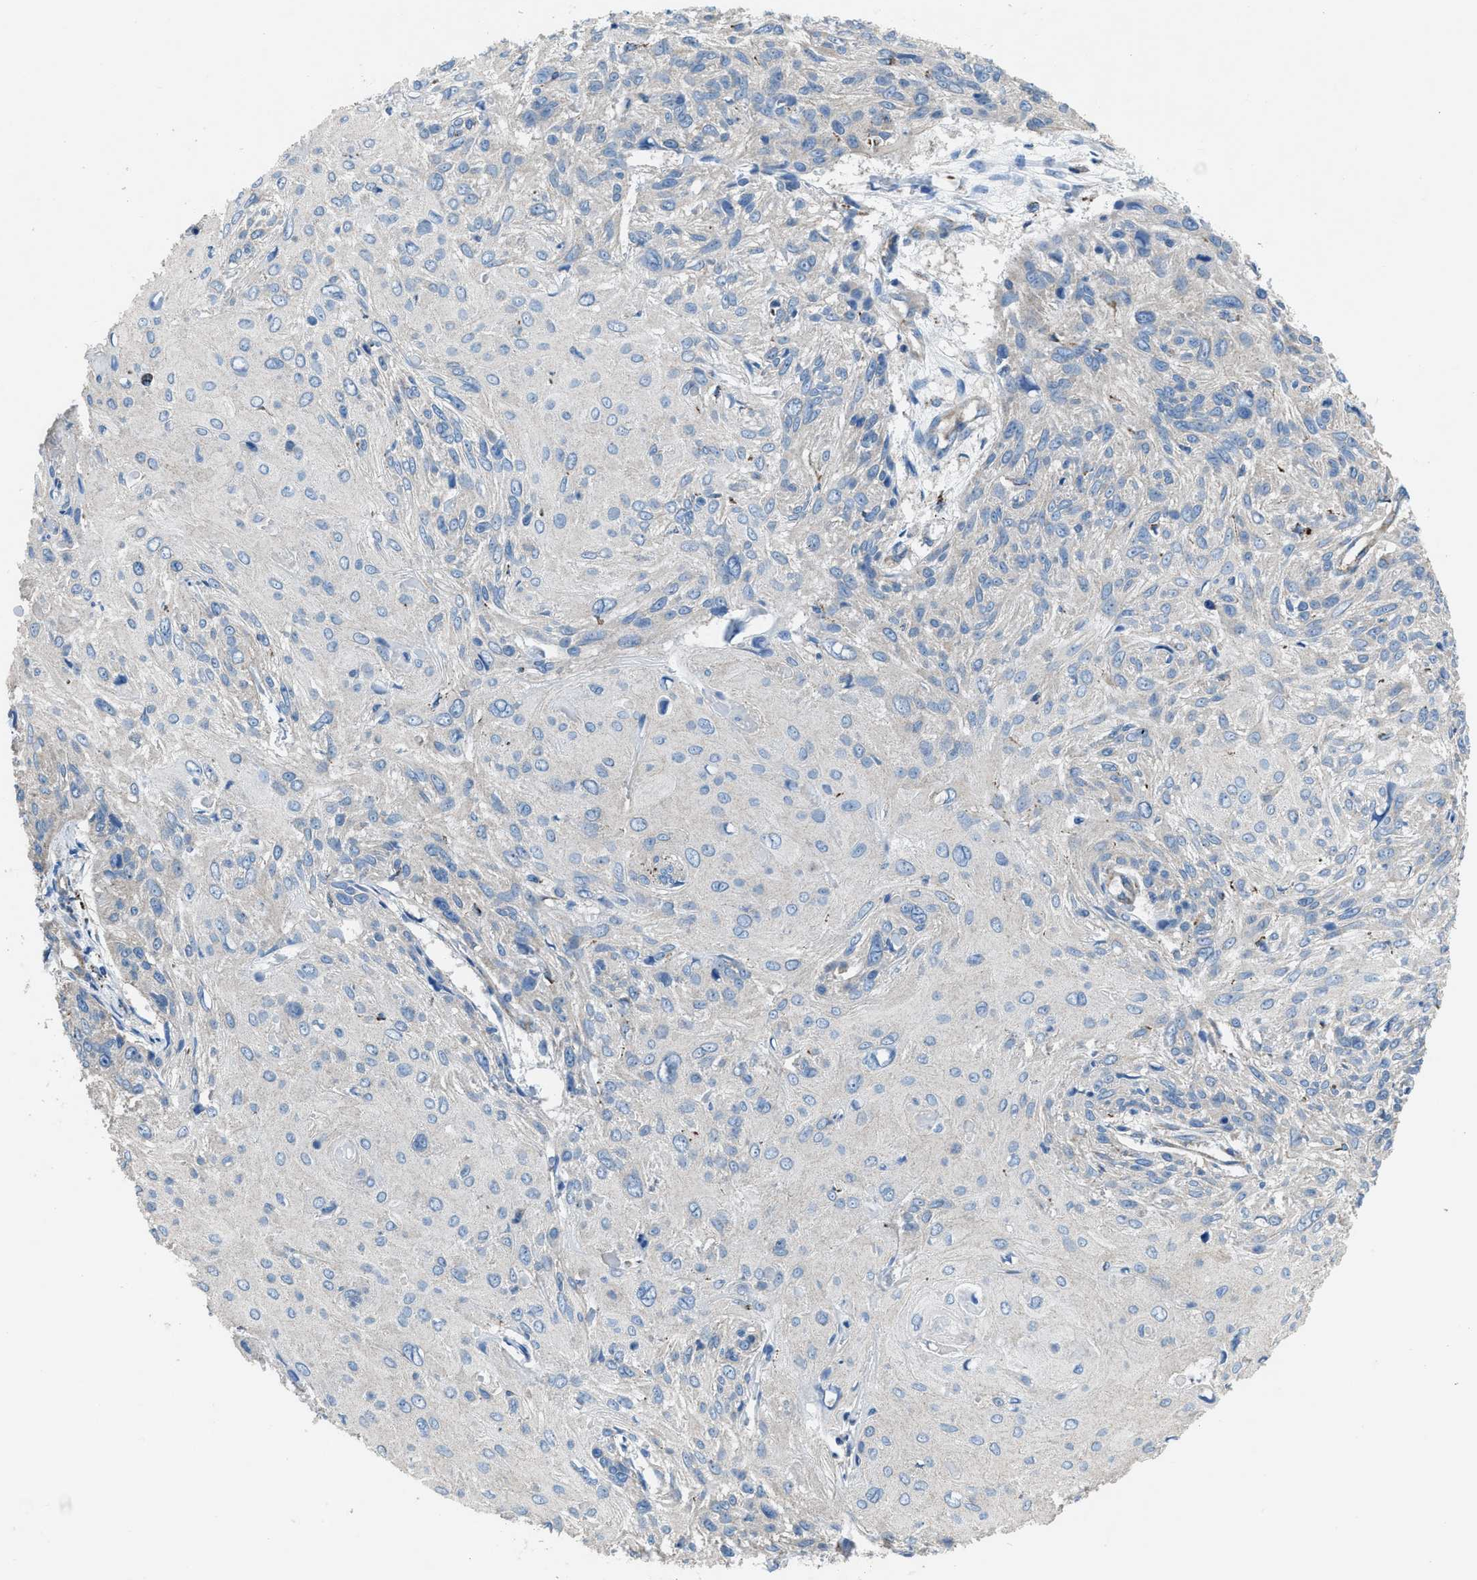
{"staining": {"intensity": "negative", "quantity": "none", "location": "none"}, "tissue": "cervical cancer", "cell_type": "Tumor cells", "image_type": "cancer", "snomed": [{"axis": "morphology", "description": "Squamous cell carcinoma, NOS"}, {"axis": "topography", "description": "Cervix"}], "caption": "Tumor cells show no significant protein staining in cervical cancer. Nuclei are stained in blue.", "gene": "DOLPP1", "patient": {"sex": "female", "age": 51}}